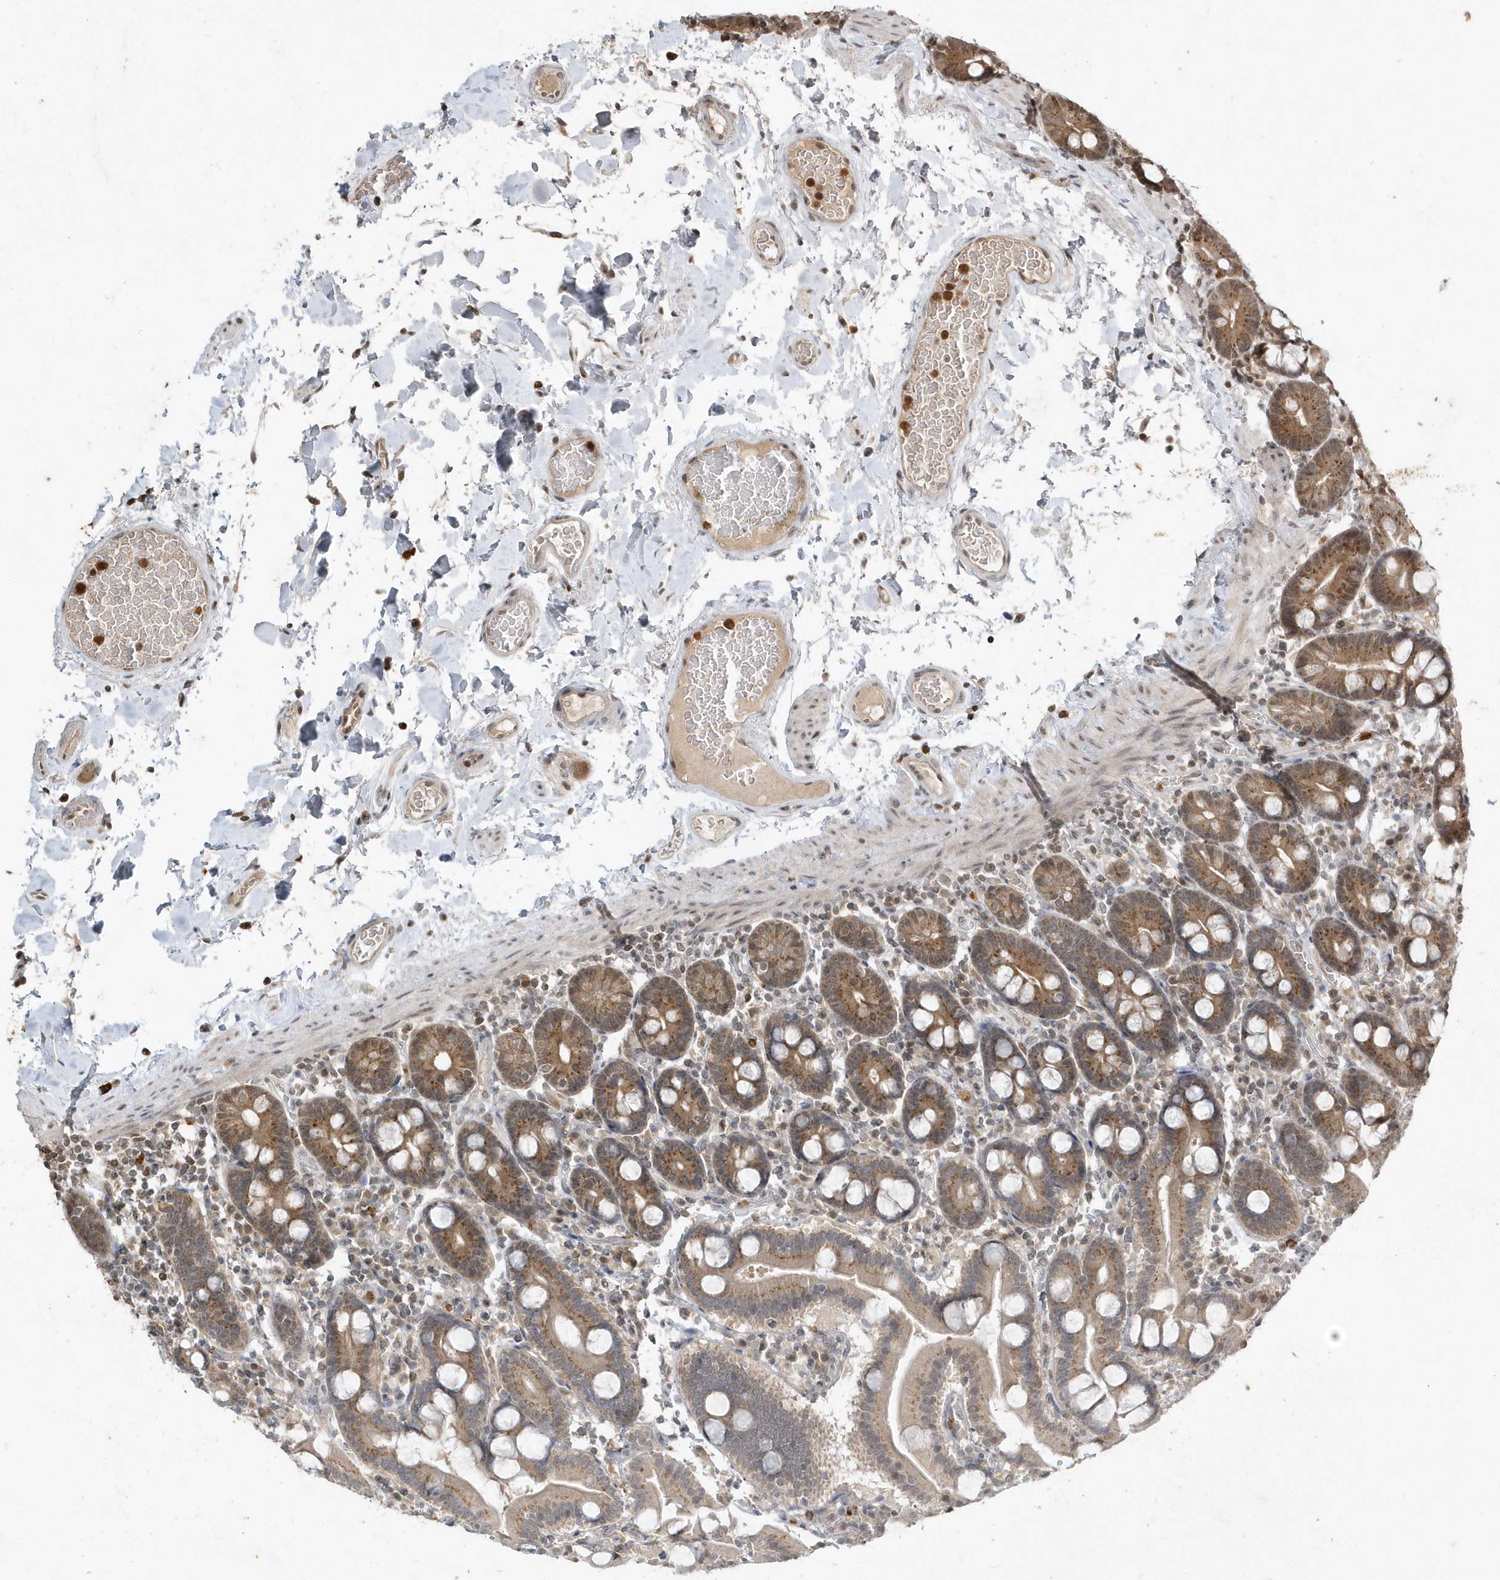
{"staining": {"intensity": "moderate", "quantity": ">75%", "location": "cytoplasmic/membranous"}, "tissue": "duodenum", "cell_type": "Glandular cells", "image_type": "normal", "snomed": [{"axis": "morphology", "description": "Normal tissue, NOS"}, {"axis": "topography", "description": "Duodenum"}], "caption": "Unremarkable duodenum reveals moderate cytoplasmic/membranous positivity in approximately >75% of glandular cells, visualized by immunohistochemistry.", "gene": "EIF2B1", "patient": {"sex": "male", "age": 55}}